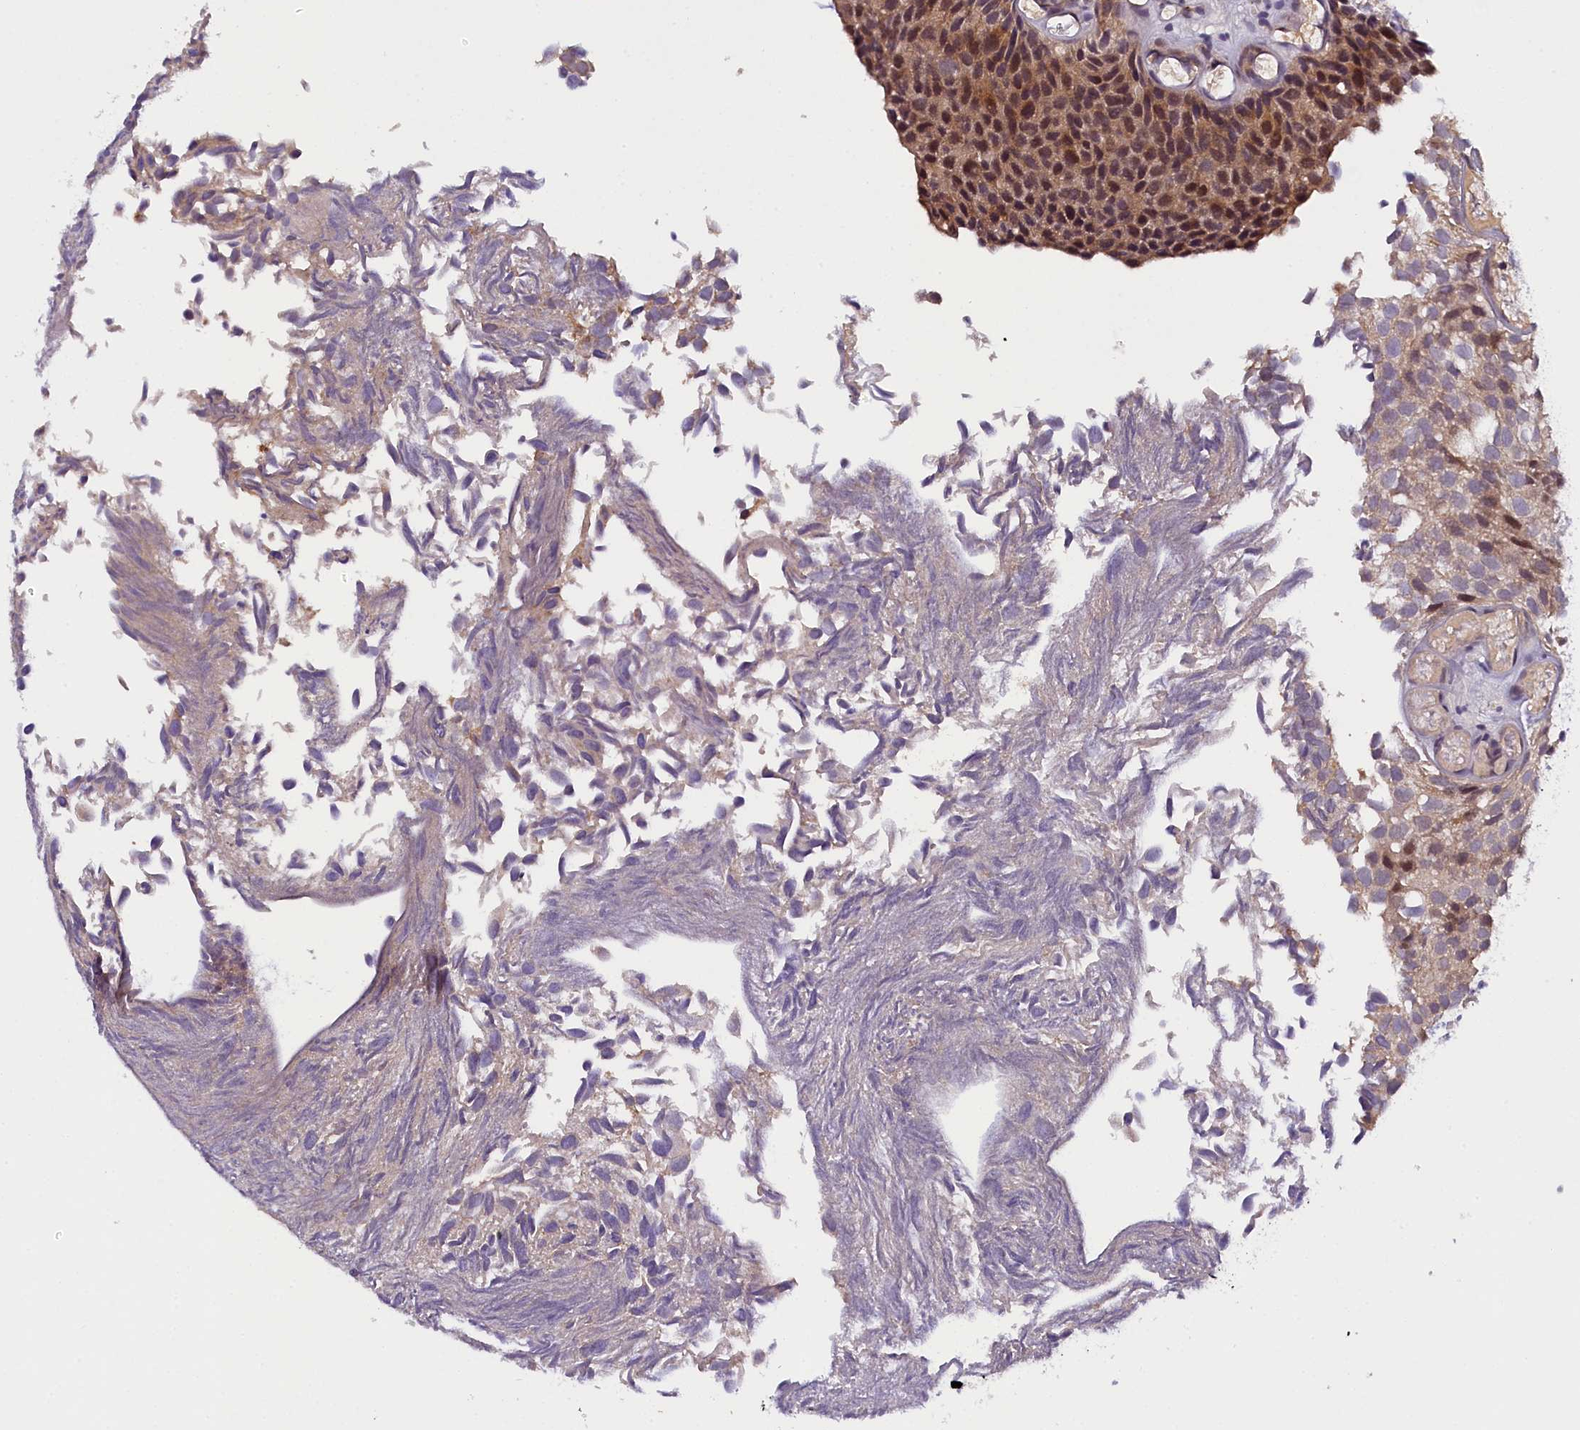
{"staining": {"intensity": "moderate", "quantity": "<25%", "location": "cytoplasmic/membranous,nuclear"}, "tissue": "urothelial cancer", "cell_type": "Tumor cells", "image_type": "cancer", "snomed": [{"axis": "morphology", "description": "Urothelial carcinoma, Low grade"}, {"axis": "topography", "description": "Urinary bladder"}], "caption": "Immunohistochemistry (IHC) histopathology image of urothelial cancer stained for a protein (brown), which demonstrates low levels of moderate cytoplasmic/membranous and nuclear expression in approximately <25% of tumor cells.", "gene": "ENKD1", "patient": {"sex": "male", "age": 89}}